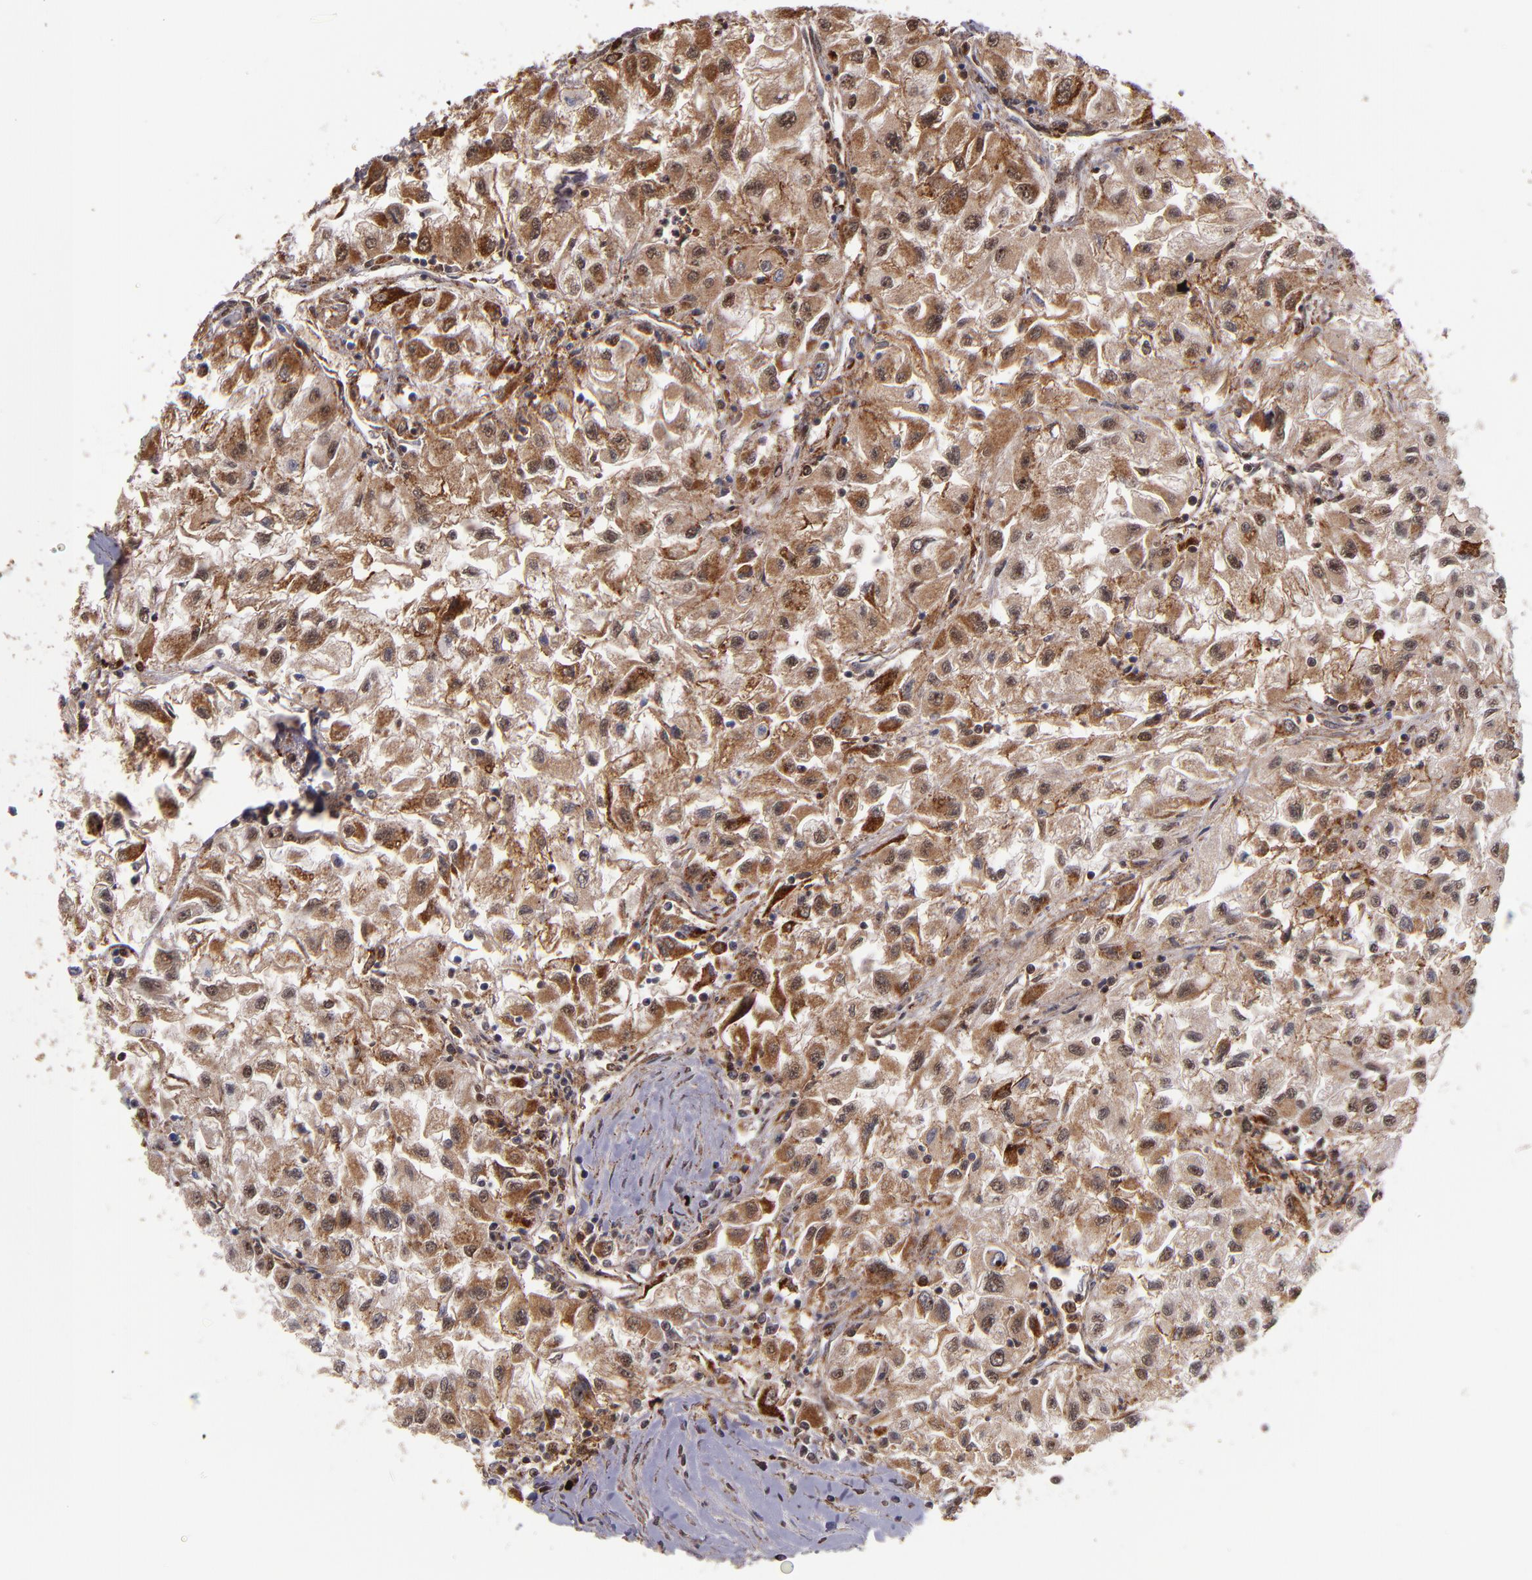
{"staining": {"intensity": "strong", "quantity": ">75%", "location": "cytoplasmic/membranous,nuclear"}, "tissue": "renal cancer", "cell_type": "Tumor cells", "image_type": "cancer", "snomed": [{"axis": "morphology", "description": "Adenocarcinoma, NOS"}, {"axis": "topography", "description": "Kidney"}], "caption": "Renal cancer was stained to show a protein in brown. There is high levels of strong cytoplasmic/membranous and nuclear positivity in about >75% of tumor cells.", "gene": "EP300", "patient": {"sex": "male", "age": 59}}